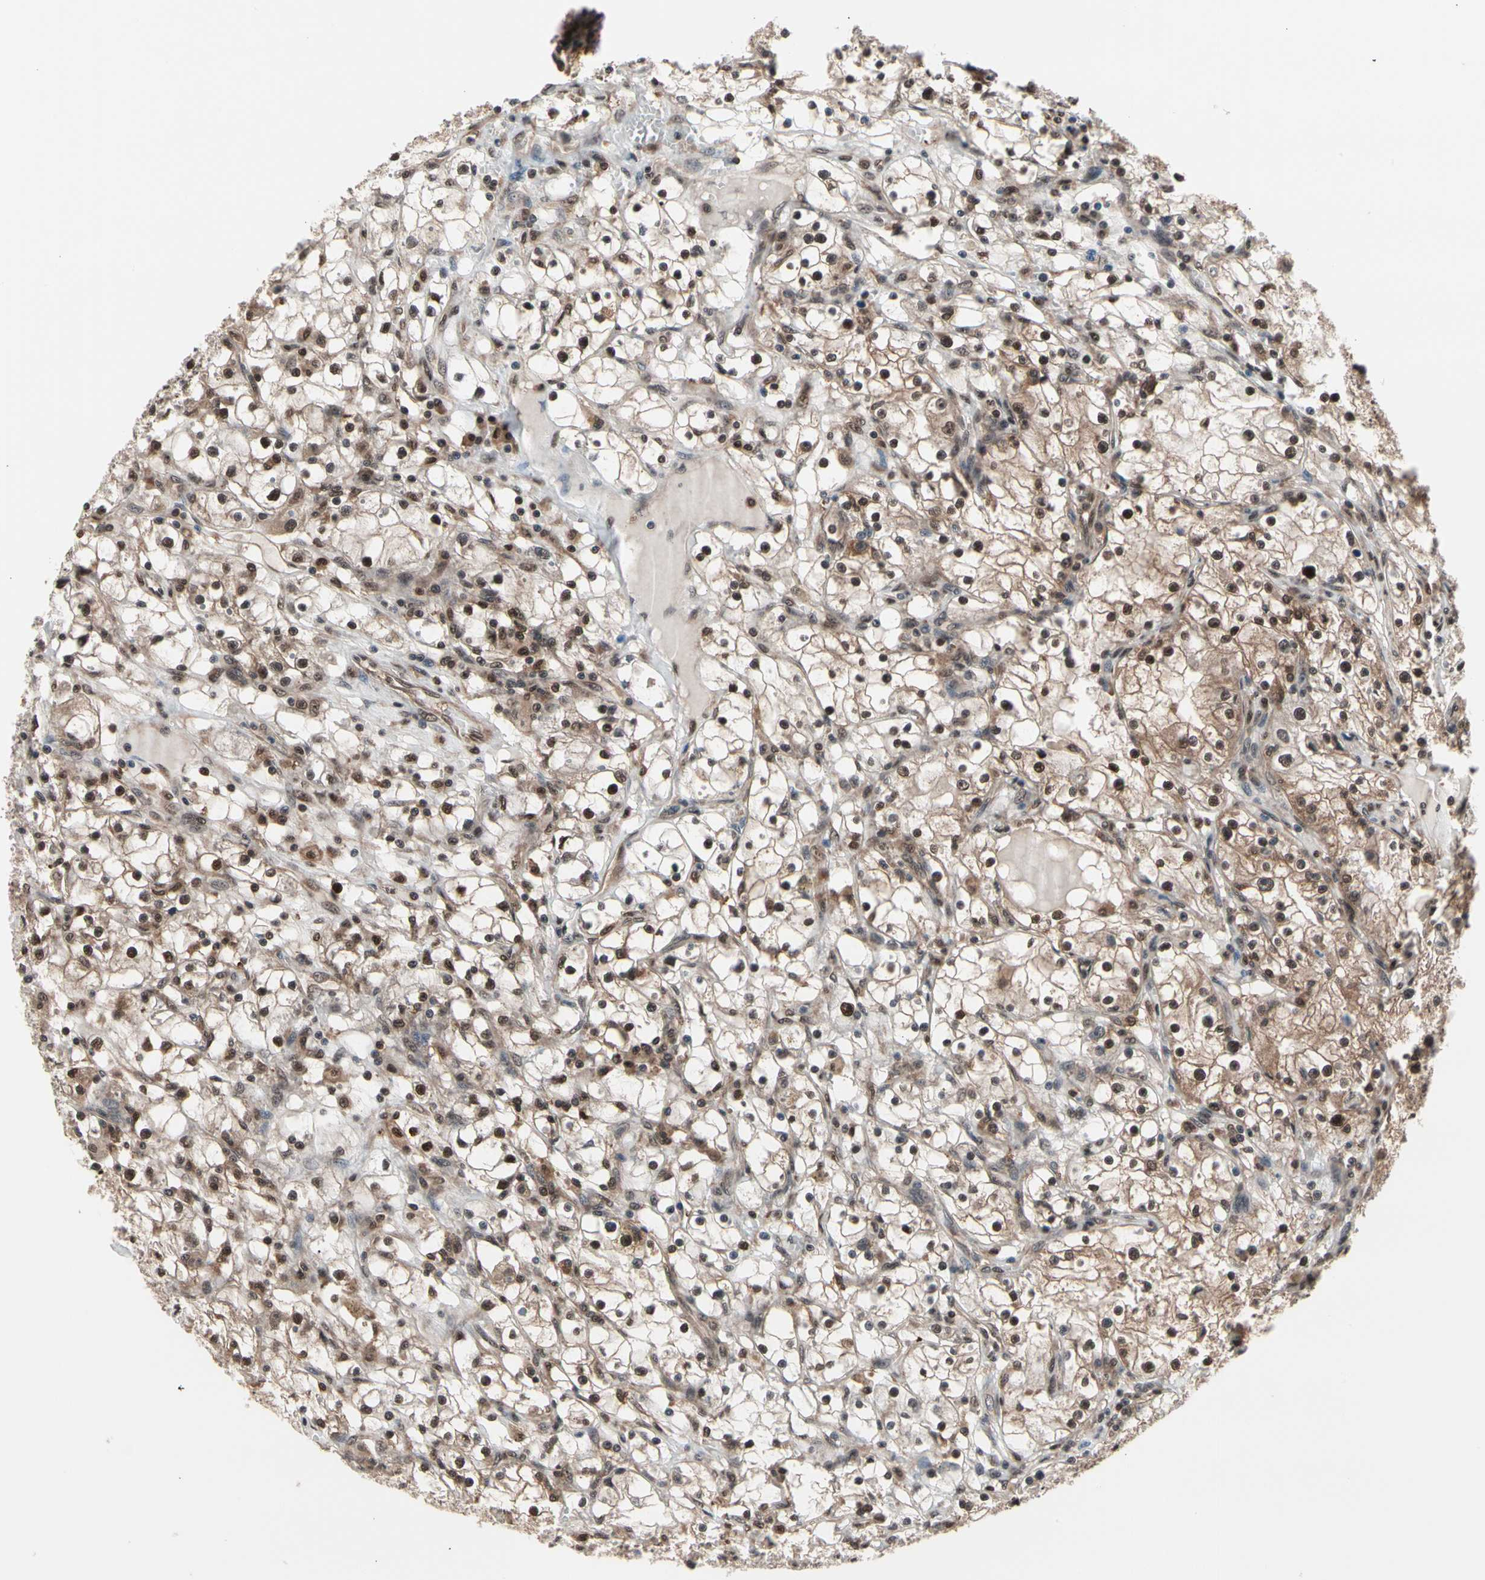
{"staining": {"intensity": "moderate", "quantity": ">75%", "location": "cytoplasmic/membranous,nuclear"}, "tissue": "renal cancer", "cell_type": "Tumor cells", "image_type": "cancer", "snomed": [{"axis": "morphology", "description": "Adenocarcinoma, NOS"}, {"axis": "topography", "description": "Kidney"}], "caption": "High-magnification brightfield microscopy of renal cancer stained with DAB (brown) and counterstained with hematoxylin (blue). tumor cells exhibit moderate cytoplasmic/membranous and nuclear staining is seen in about>75% of cells.", "gene": "PSMA2", "patient": {"sex": "male", "age": 56}}